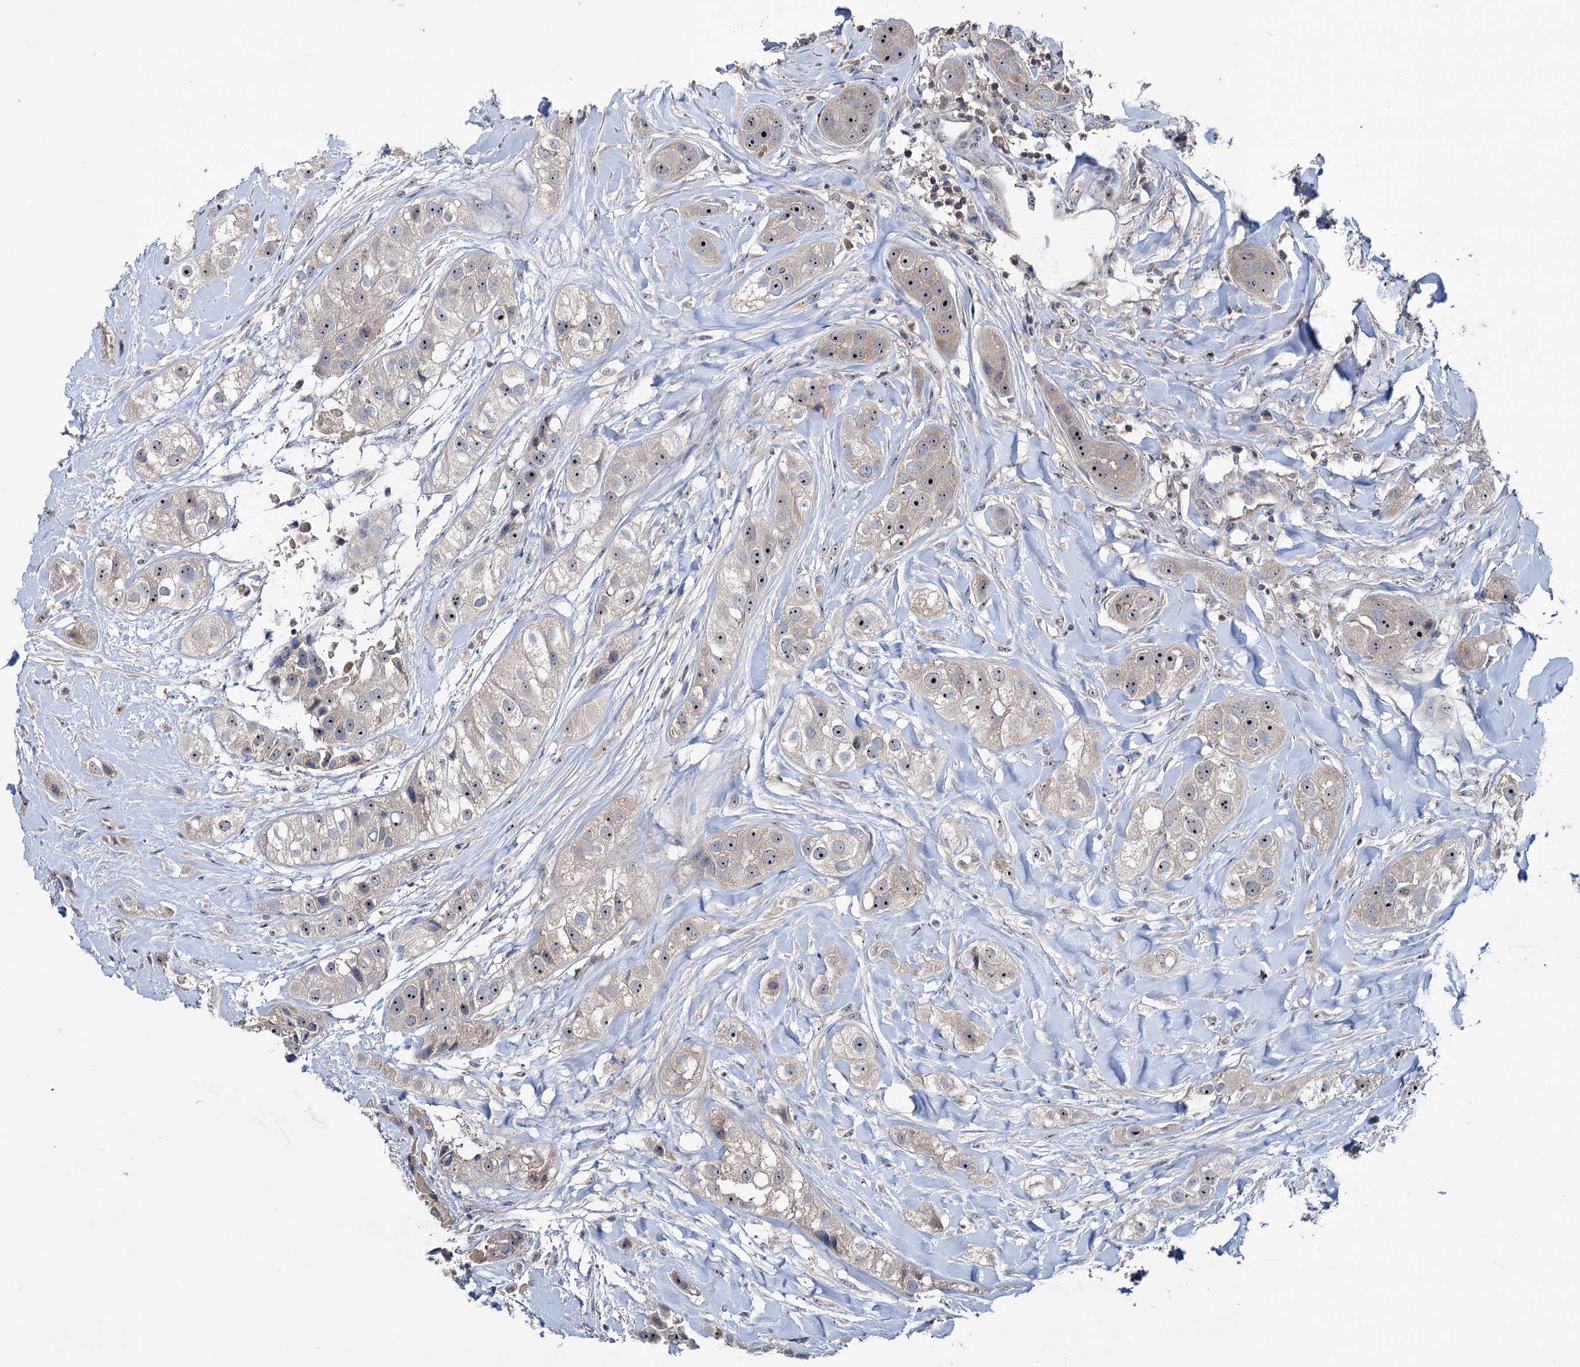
{"staining": {"intensity": "moderate", "quantity": ">75%", "location": "nuclear"}, "tissue": "head and neck cancer", "cell_type": "Tumor cells", "image_type": "cancer", "snomed": [{"axis": "morphology", "description": "Normal tissue, NOS"}, {"axis": "morphology", "description": "Squamous cell carcinoma, NOS"}, {"axis": "topography", "description": "Skeletal muscle"}, {"axis": "topography", "description": "Head-Neck"}], "caption": "This micrograph reveals IHC staining of head and neck squamous cell carcinoma, with medium moderate nuclear staining in about >75% of tumor cells.", "gene": "HTR3B", "patient": {"sex": "male", "age": 51}}